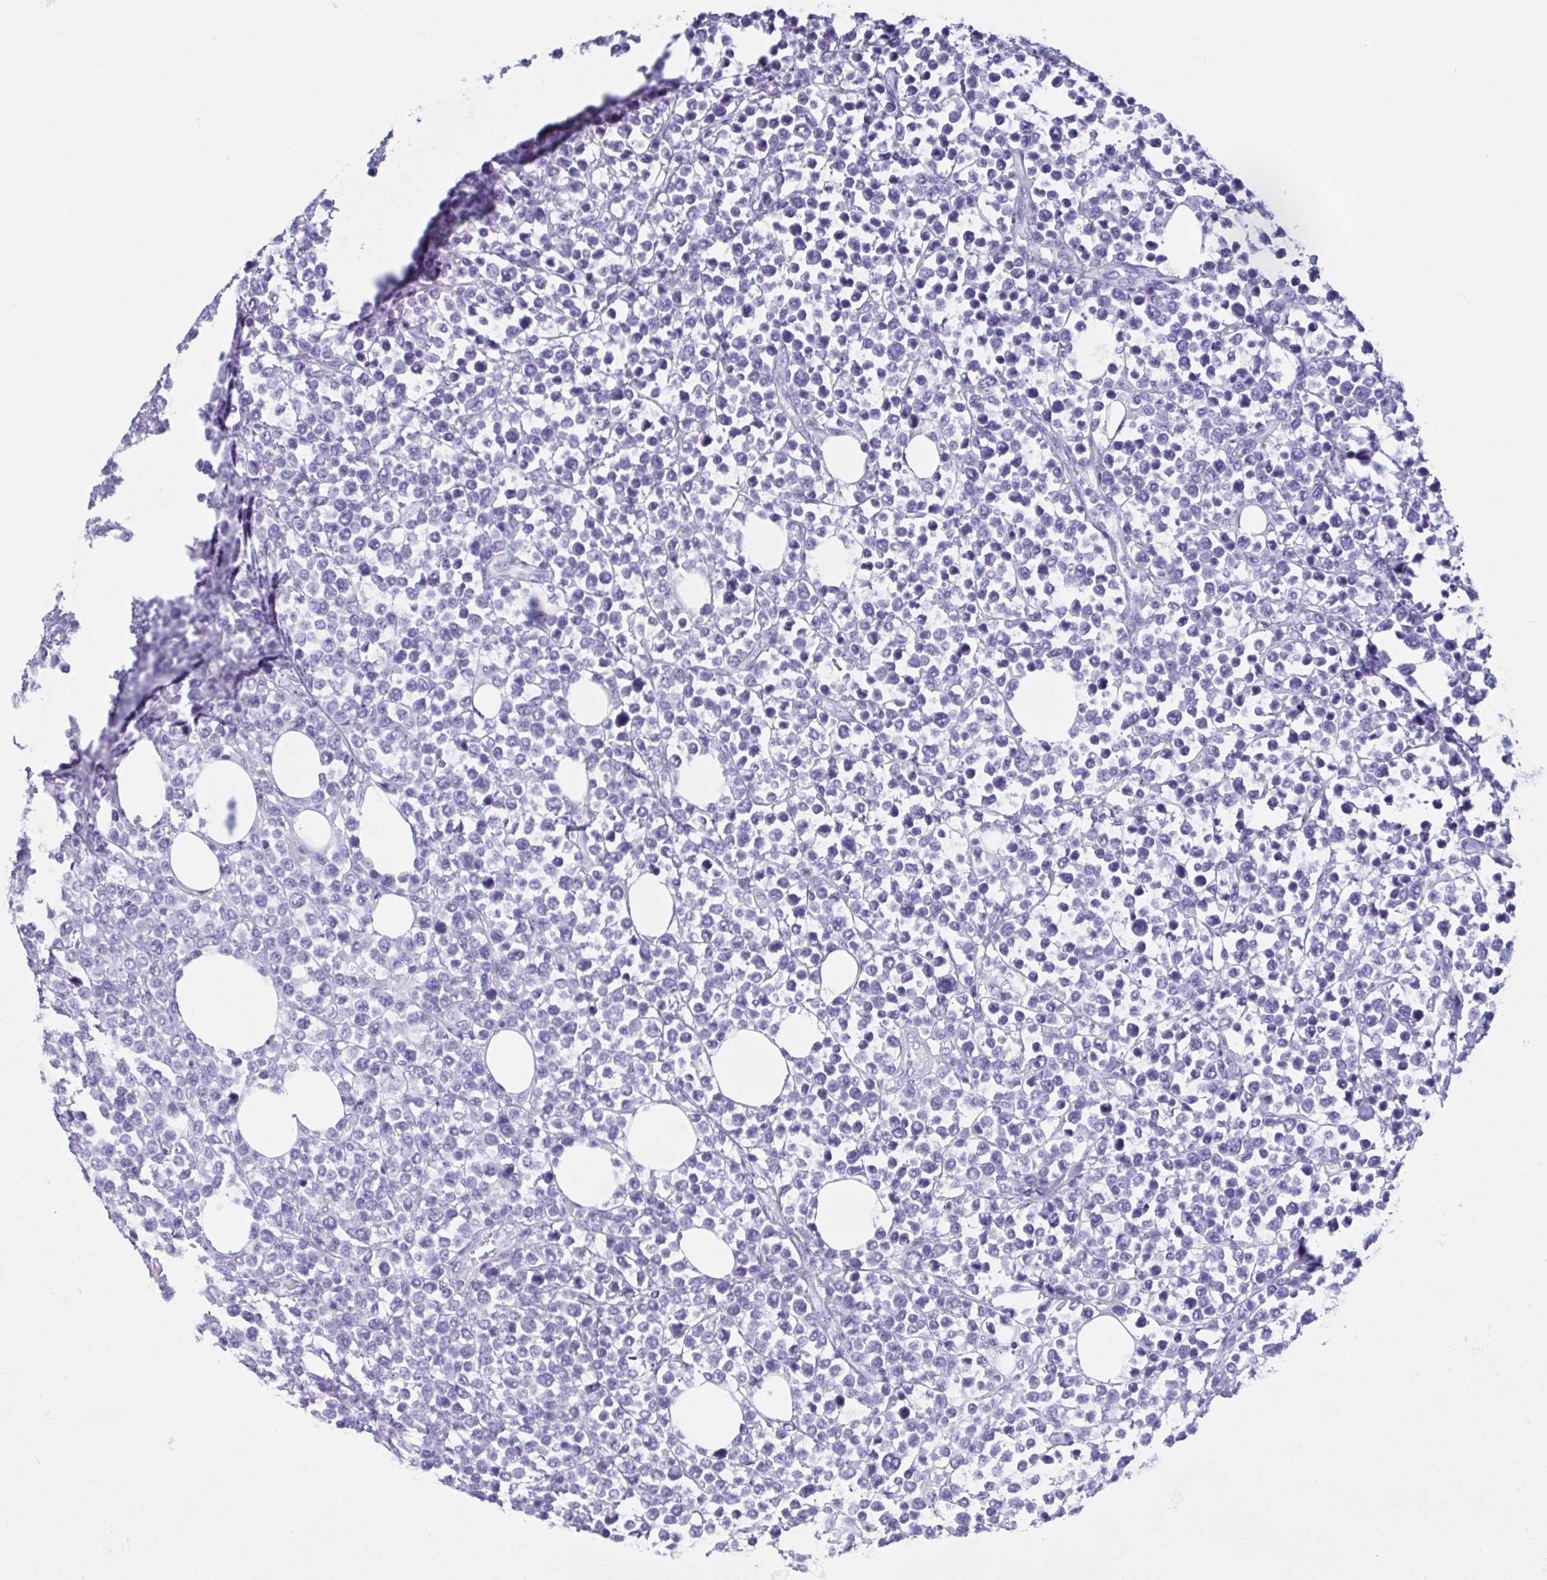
{"staining": {"intensity": "negative", "quantity": "none", "location": "none"}, "tissue": "lymphoma", "cell_type": "Tumor cells", "image_type": "cancer", "snomed": [{"axis": "morphology", "description": "Malignant lymphoma, non-Hodgkin's type, High grade"}, {"axis": "topography", "description": "Soft tissue"}], "caption": "This histopathology image is of high-grade malignant lymphoma, non-Hodgkin's type stained with immunohistochemistry (IHC) to label a protein in brown with the nuclei are counter-stained blue. There is no staining in tumor cells.", "gene": "USP35", "patient": {"sex": "female", "age": 56}}